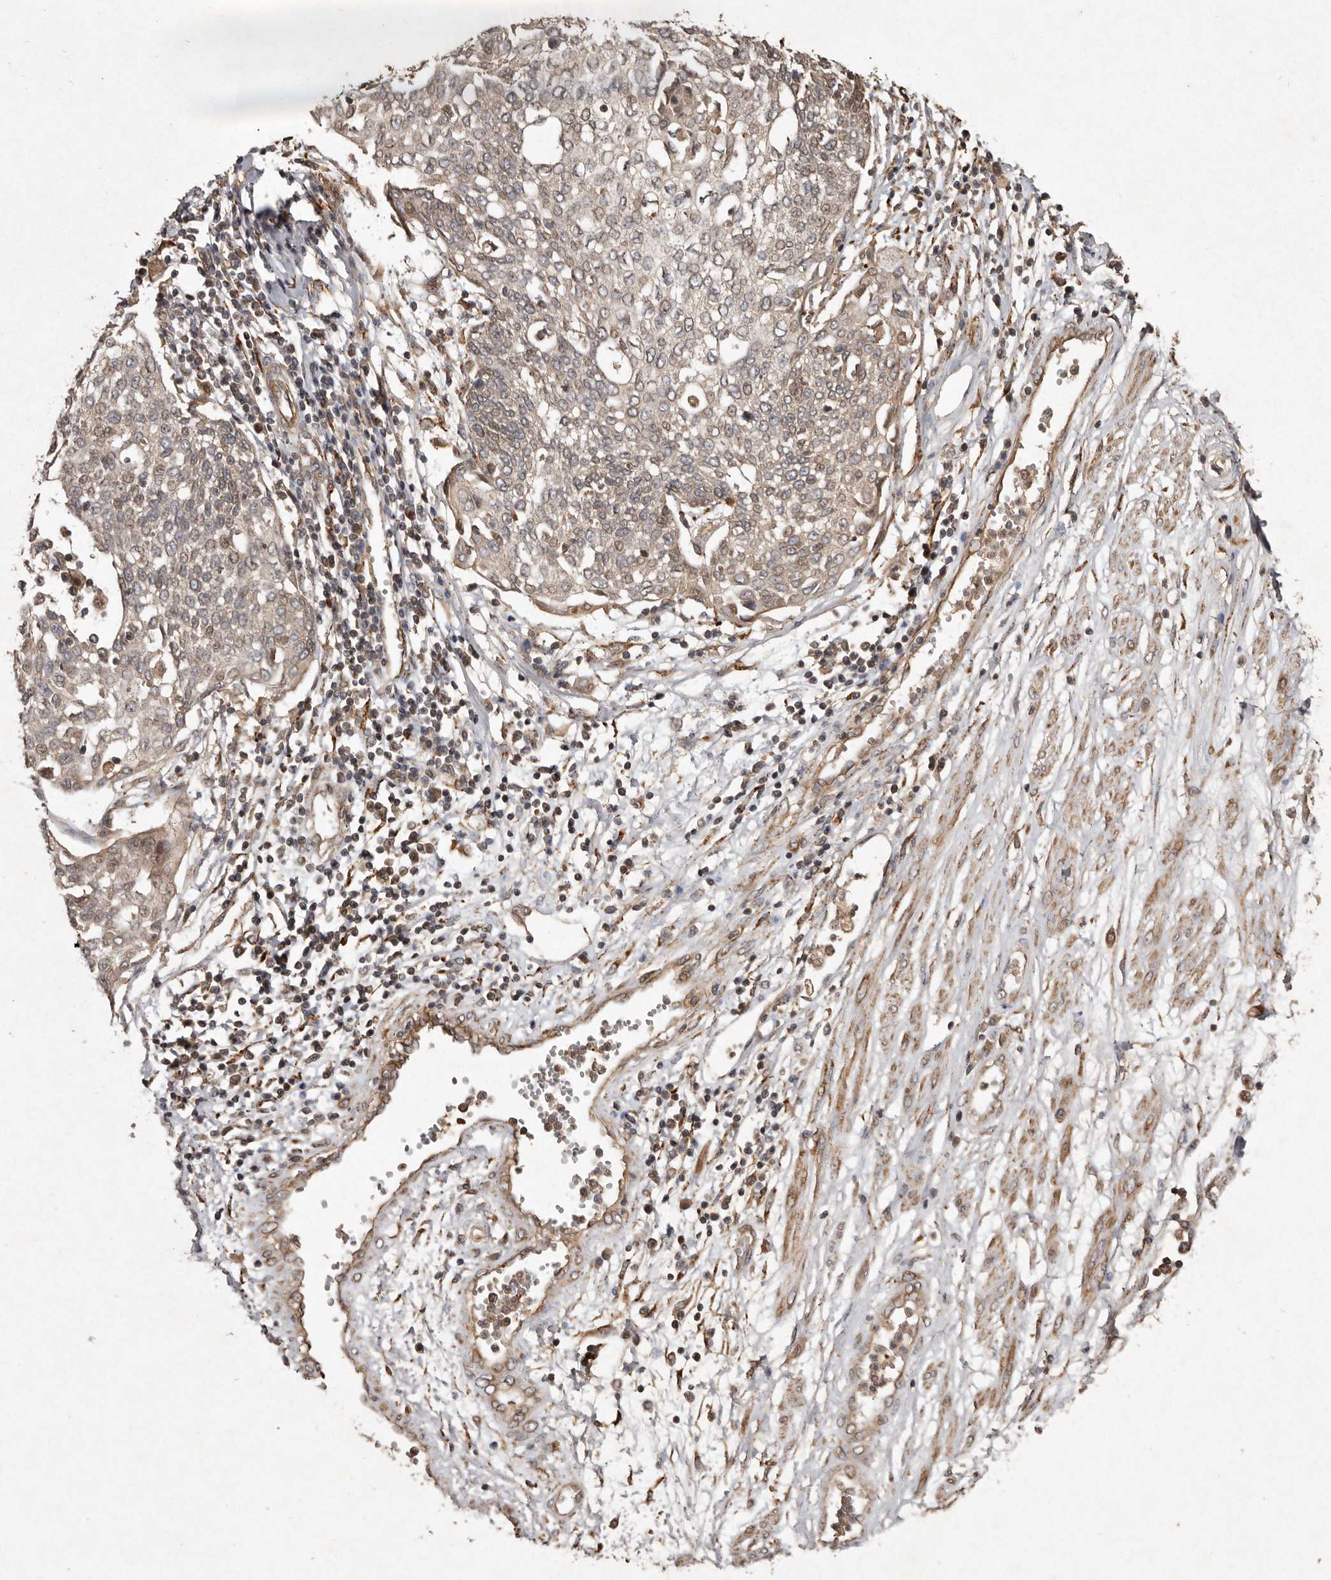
{"staining": {"intensity": "weak", "quantity": "25%-75%", "location": "cytoplasmic/membranous,nuclear"}, "tissue": "cervical cancer", "cell_type": "Tumor cells", "image_type": "cancer", "snomed": [{"axis": "morphology", "description": "Squamous cell carcinoma, NOS"}, {"axis": "topography", "description": "Cervix"}], "caption": "This is an image of immunohistochemistry (IHC) staining of cervical cancer, which shows weak positivity in the cytoplasmic/membranous and nuclear of tumor cells.", "gene": "SEMA3A", "patient": {"sex": "female", "age": 34}}